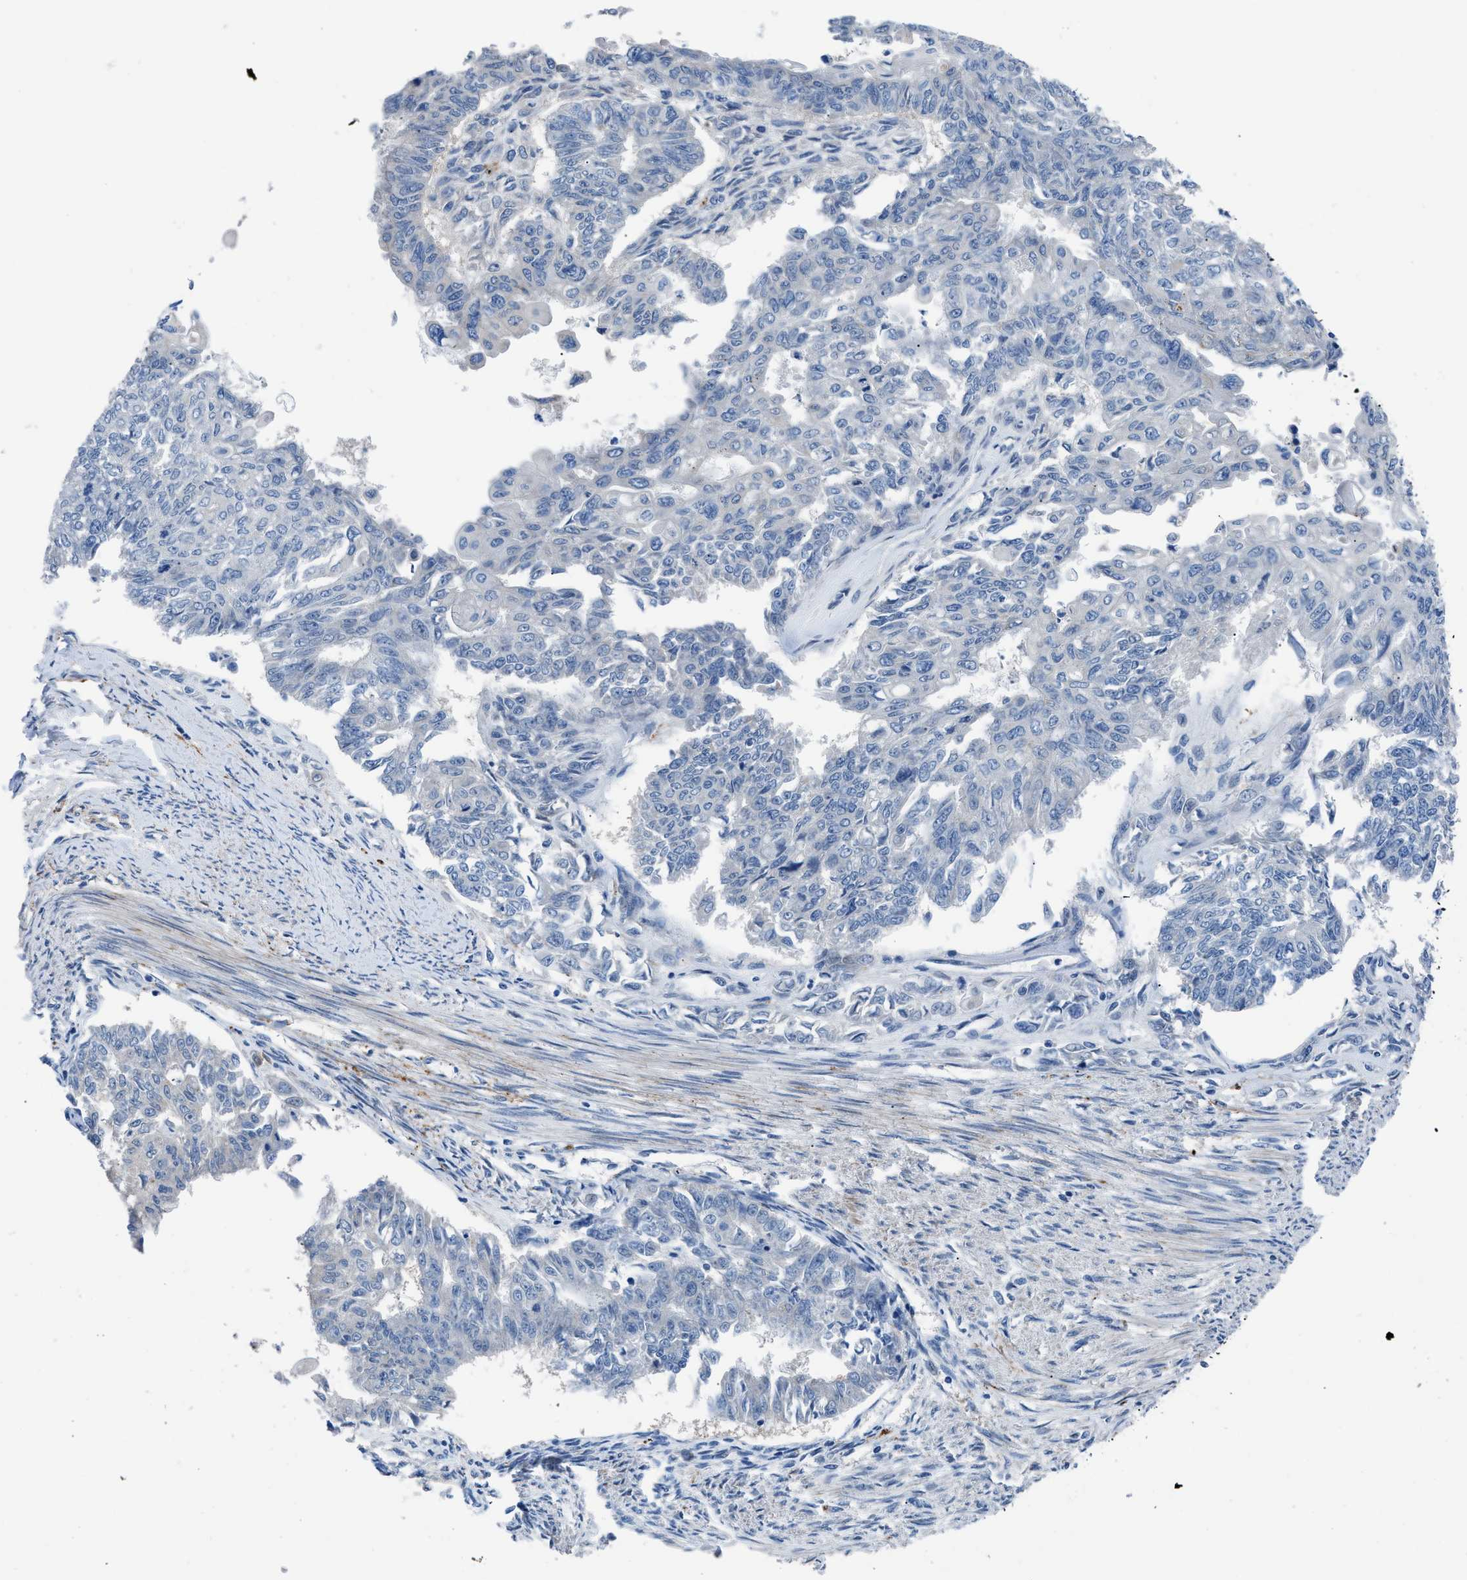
{"staining": {"intensity": "negative", "quantity": "none", "location": "none"}, "tissue": "endometrial cancer", "cell_type": "Tumor cells", "image_type": "cancer", "snomed": [{"axis": "morphology", "description": "Adenocarcinoma, NOS"}, {"axis": "topography", "description": "Endometrium"}], "caption": "This is an immunohistochemistry (IHC) photomicrograph of human endometrial adenocarcinoma. There is no staining in tumor cells.", "gene": "UAP1", "patient": {"sex": "female", "age": 32}}